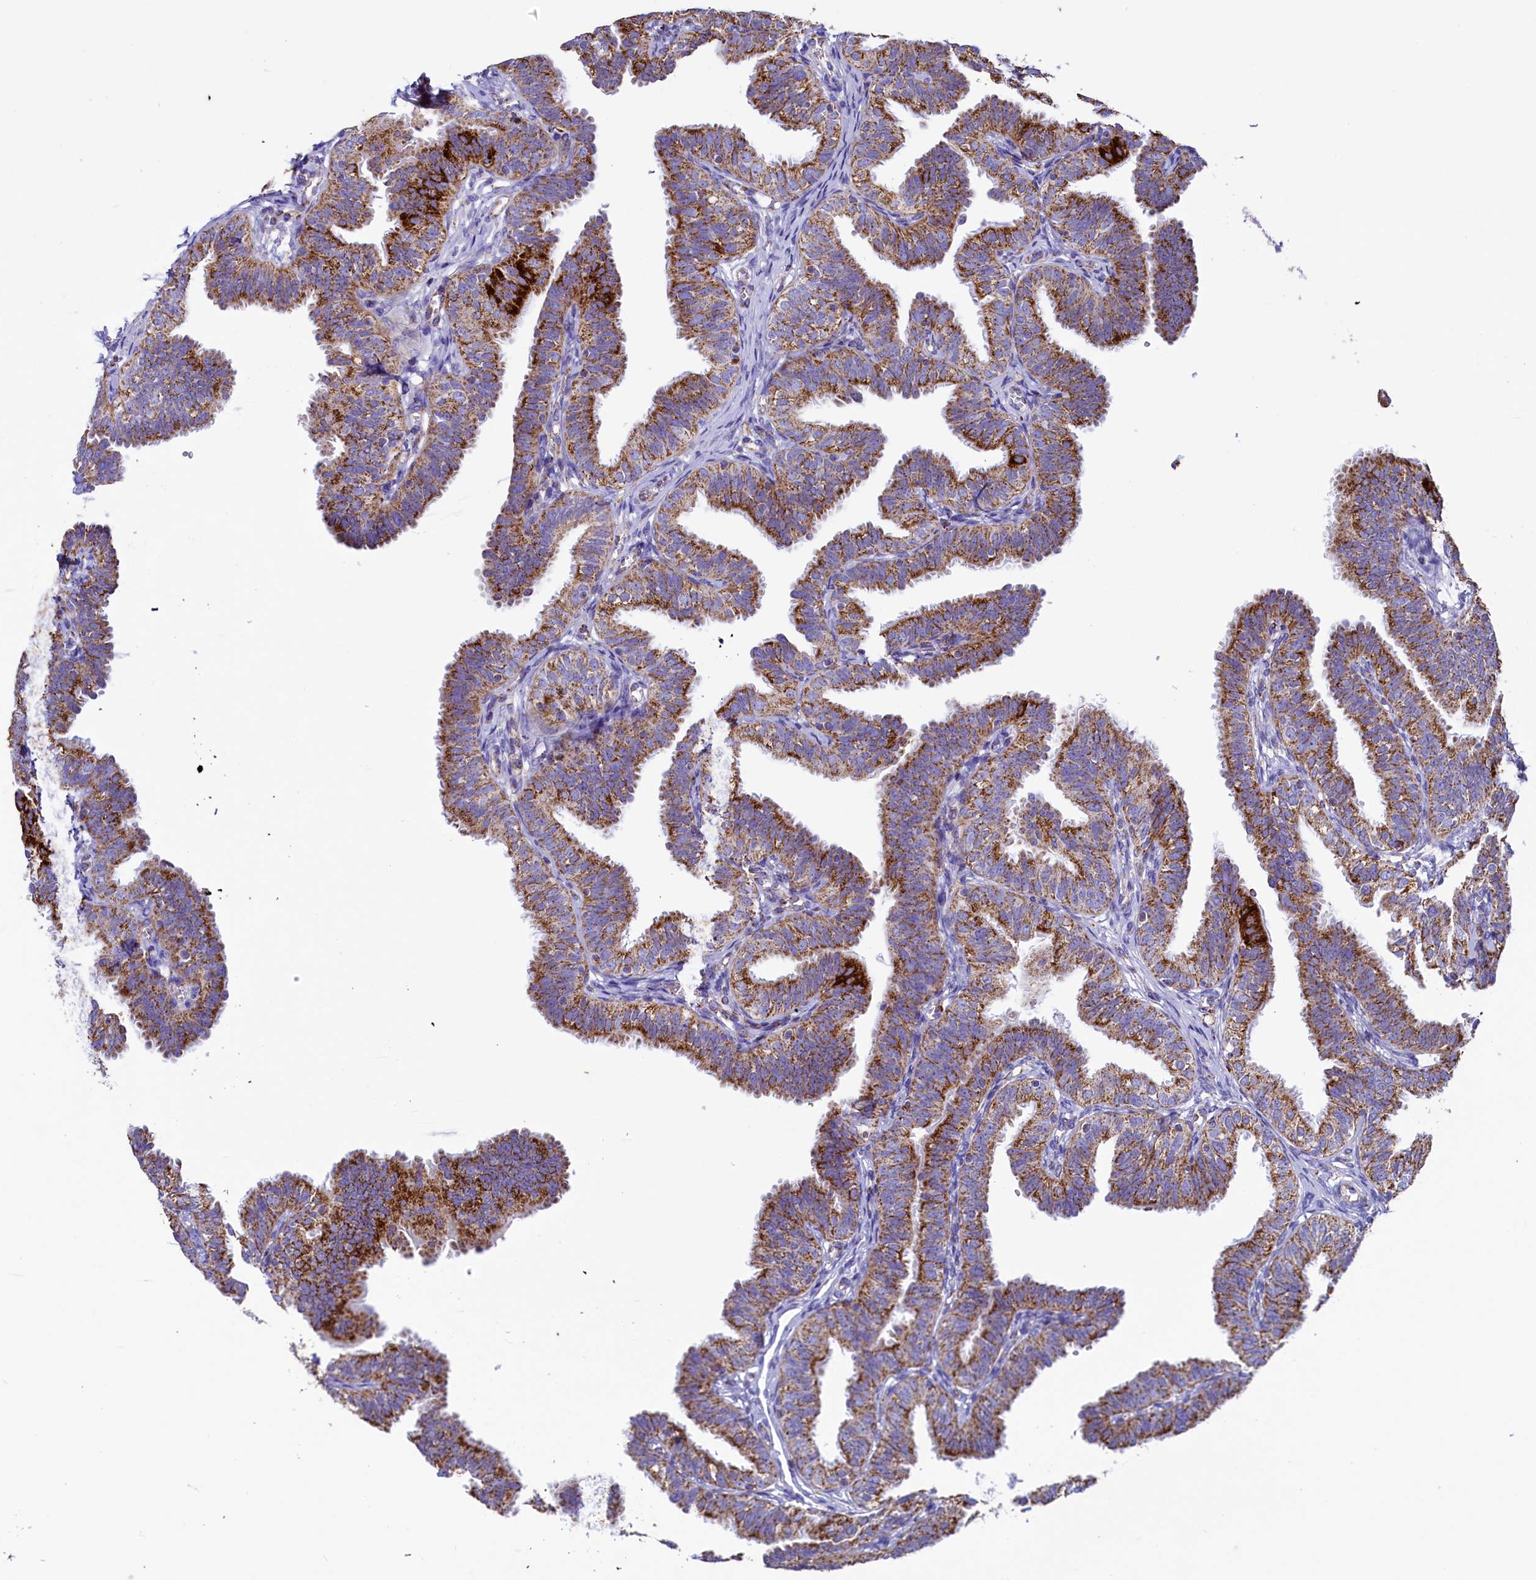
{"staining": {"intensity": "moderate", "quantity": ">75%", "location": "cytoplasmic/membranous"}, "tissue": "fallopian tube", "cell_type": "Glandular cells", "image_type": "normal", "snomed": [{"axis": "morphology", "description": "Normal tissue, NOS"}, {"axis": "topography", "description": "Fallopian tube"}], "caption": "IHC micrograph of unremarkable fallopian tube stained for a protein (brown), which shows medium levels of moderate cytoplasmic/membranous positivity in approximately >75% of glandular cells.", "gene": "IDH3A", "patient": {"sex": "female", "age": 35}}